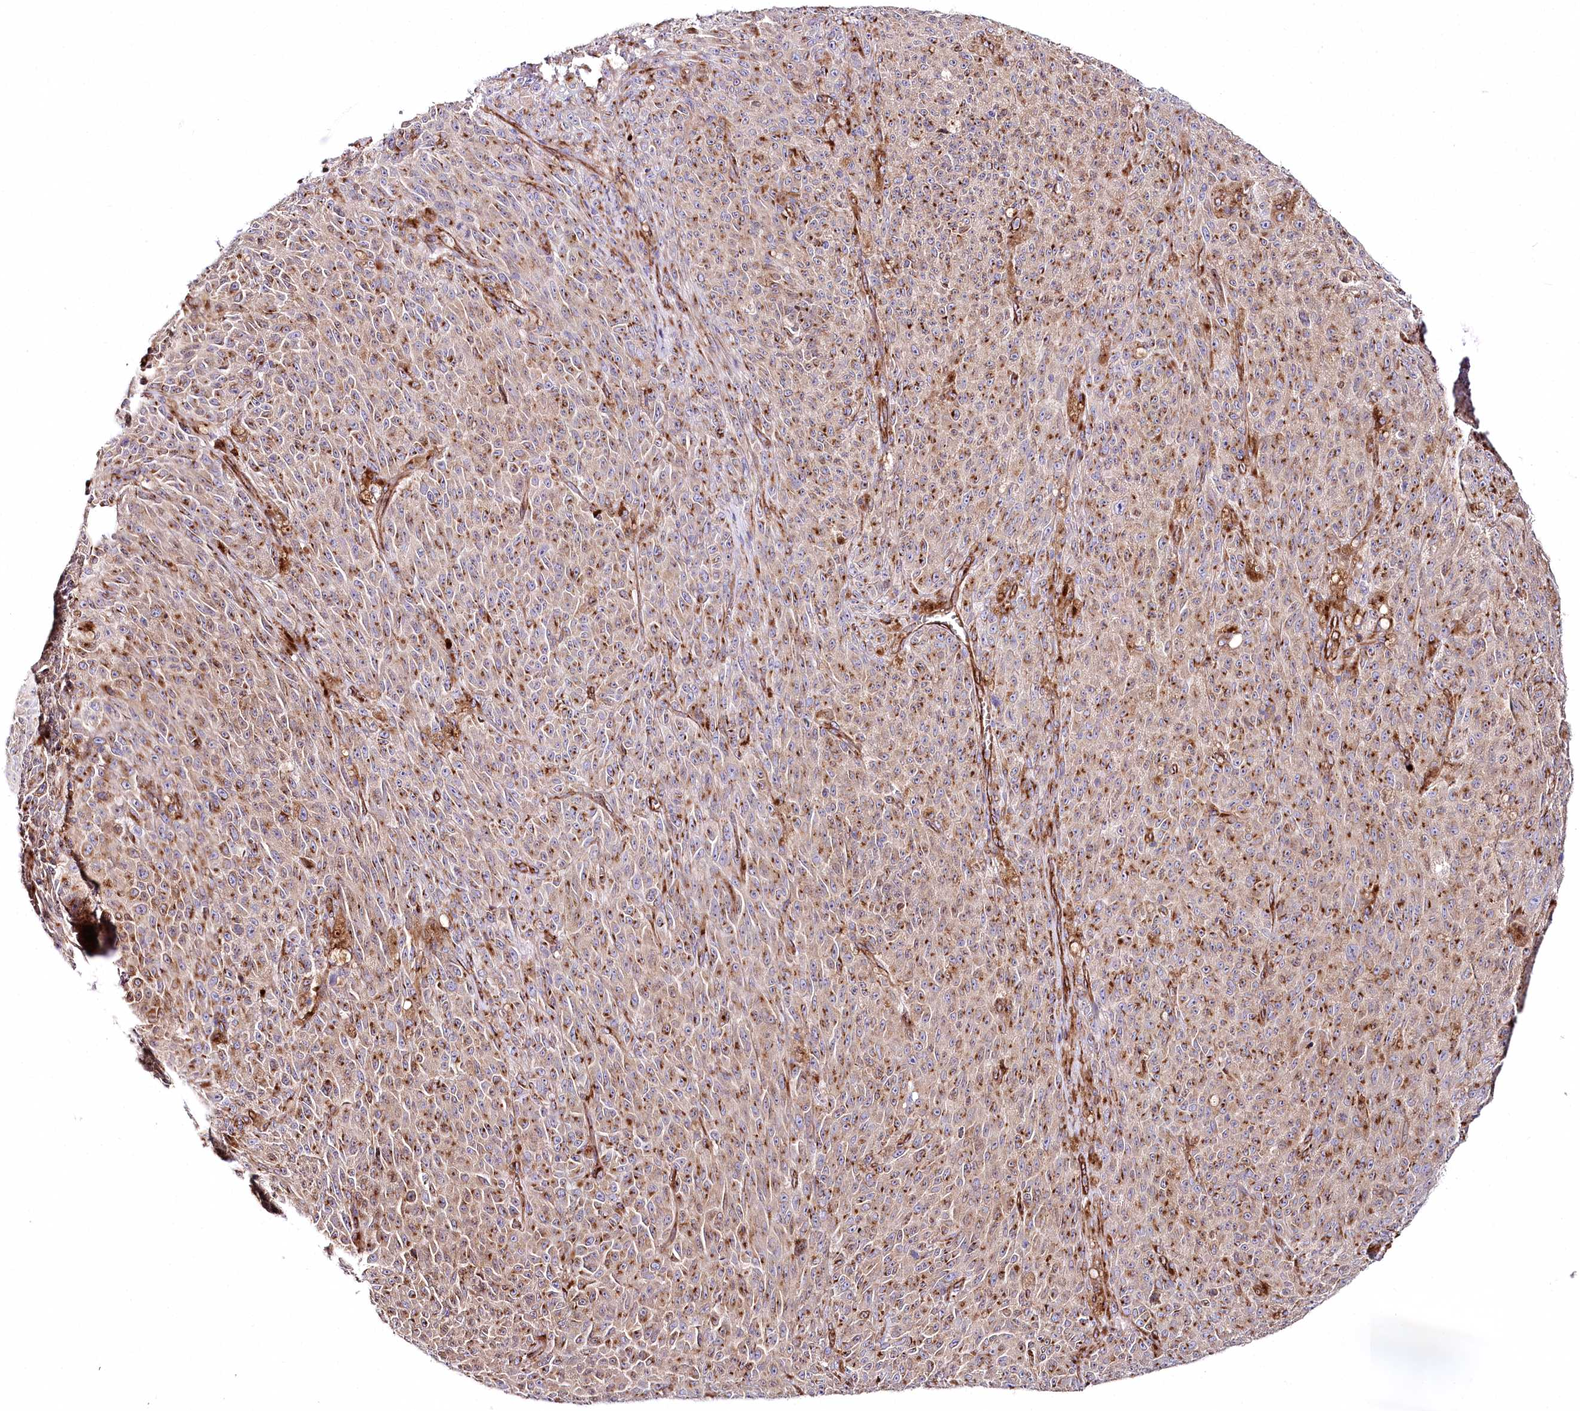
{"staining": {"intensity": "moderate", "quantity": ">75%", "location": "cytoplasmic/membranous"}, "tissue": "melanoma", "cell_type": "Tumor cells", "image_type": "cancer", "snomed": [{"axis": "morphology", "description": "Malignant melanoma, NOS"}, {"axis": "topography", "description": "Skin"}], "caption": "Approximately >75% of tumor cells in malignant melanoma exhibit moderate cytoplasmic/membranous protein expression as visualized by brown immunohistochemical staining.", "gene": "ABRAXAS2", "patient": {"sex": "female", "age": 82}}